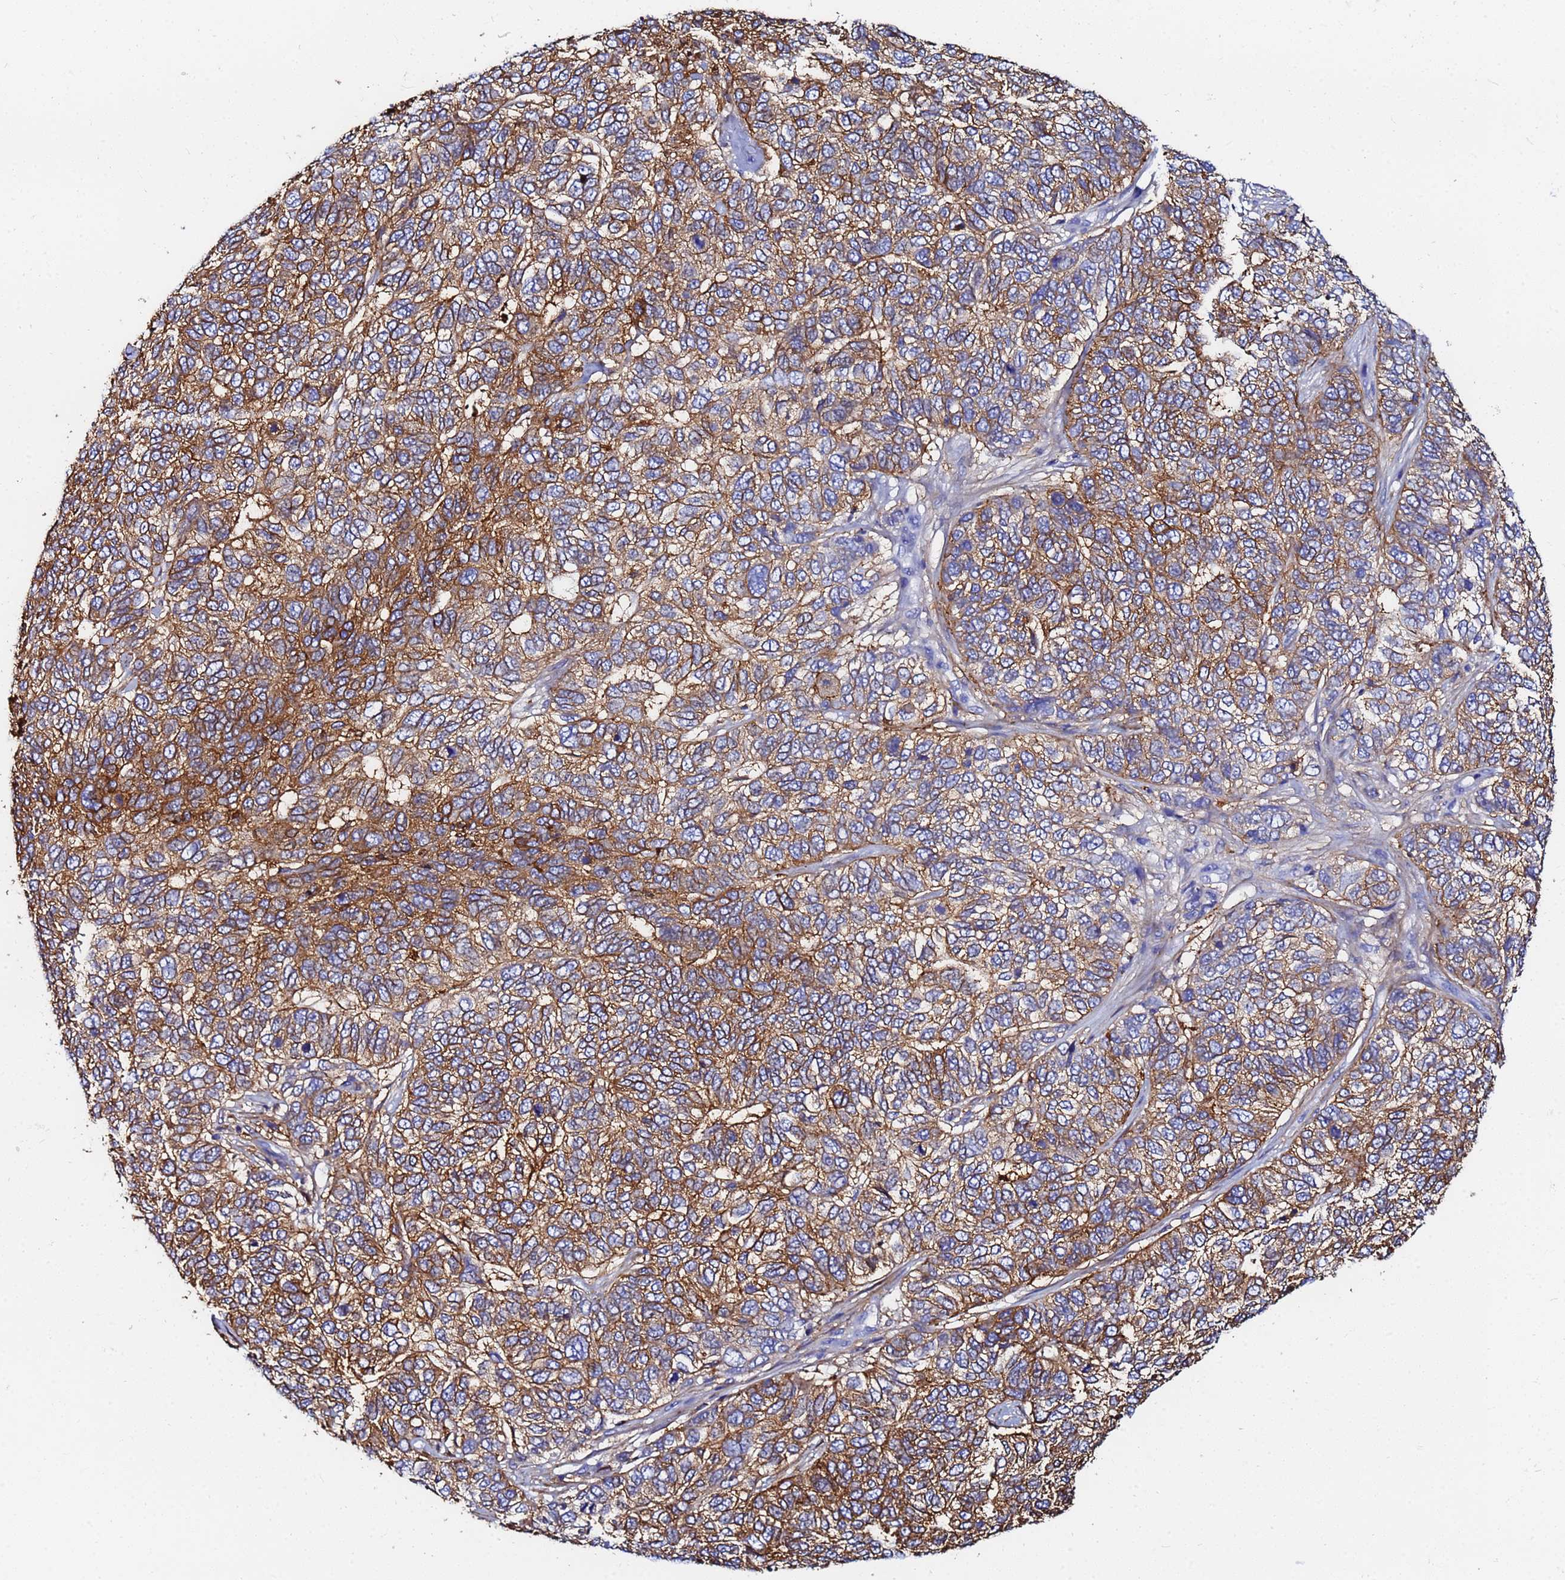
{"staining": {"intensity": "moderate", "quantity": ">75%", "location": "cytoplasmic/membranous"}, "tissue": "skin cancer", "cell_type": "Tumor cells", "image_type": "cancer", "snomed": [{"axis": "morphology", "description": "Basal cell carcinoma"}, {"axis": "topography", "description": "Skin"}], "caption": "High-power microscopy captured an IHC image of skin cancer, revealing moderate cytoplasmic/membranous expression in about >75% of tumor cells. The protein is stained brown, and the nuclei are stained in blue (DAB (3,3'-diaminobenzidine) IHC with brightfield microscopy, high magnification).", "gene": "BASP1", "patient": {"sex": "female", "age": 65}}